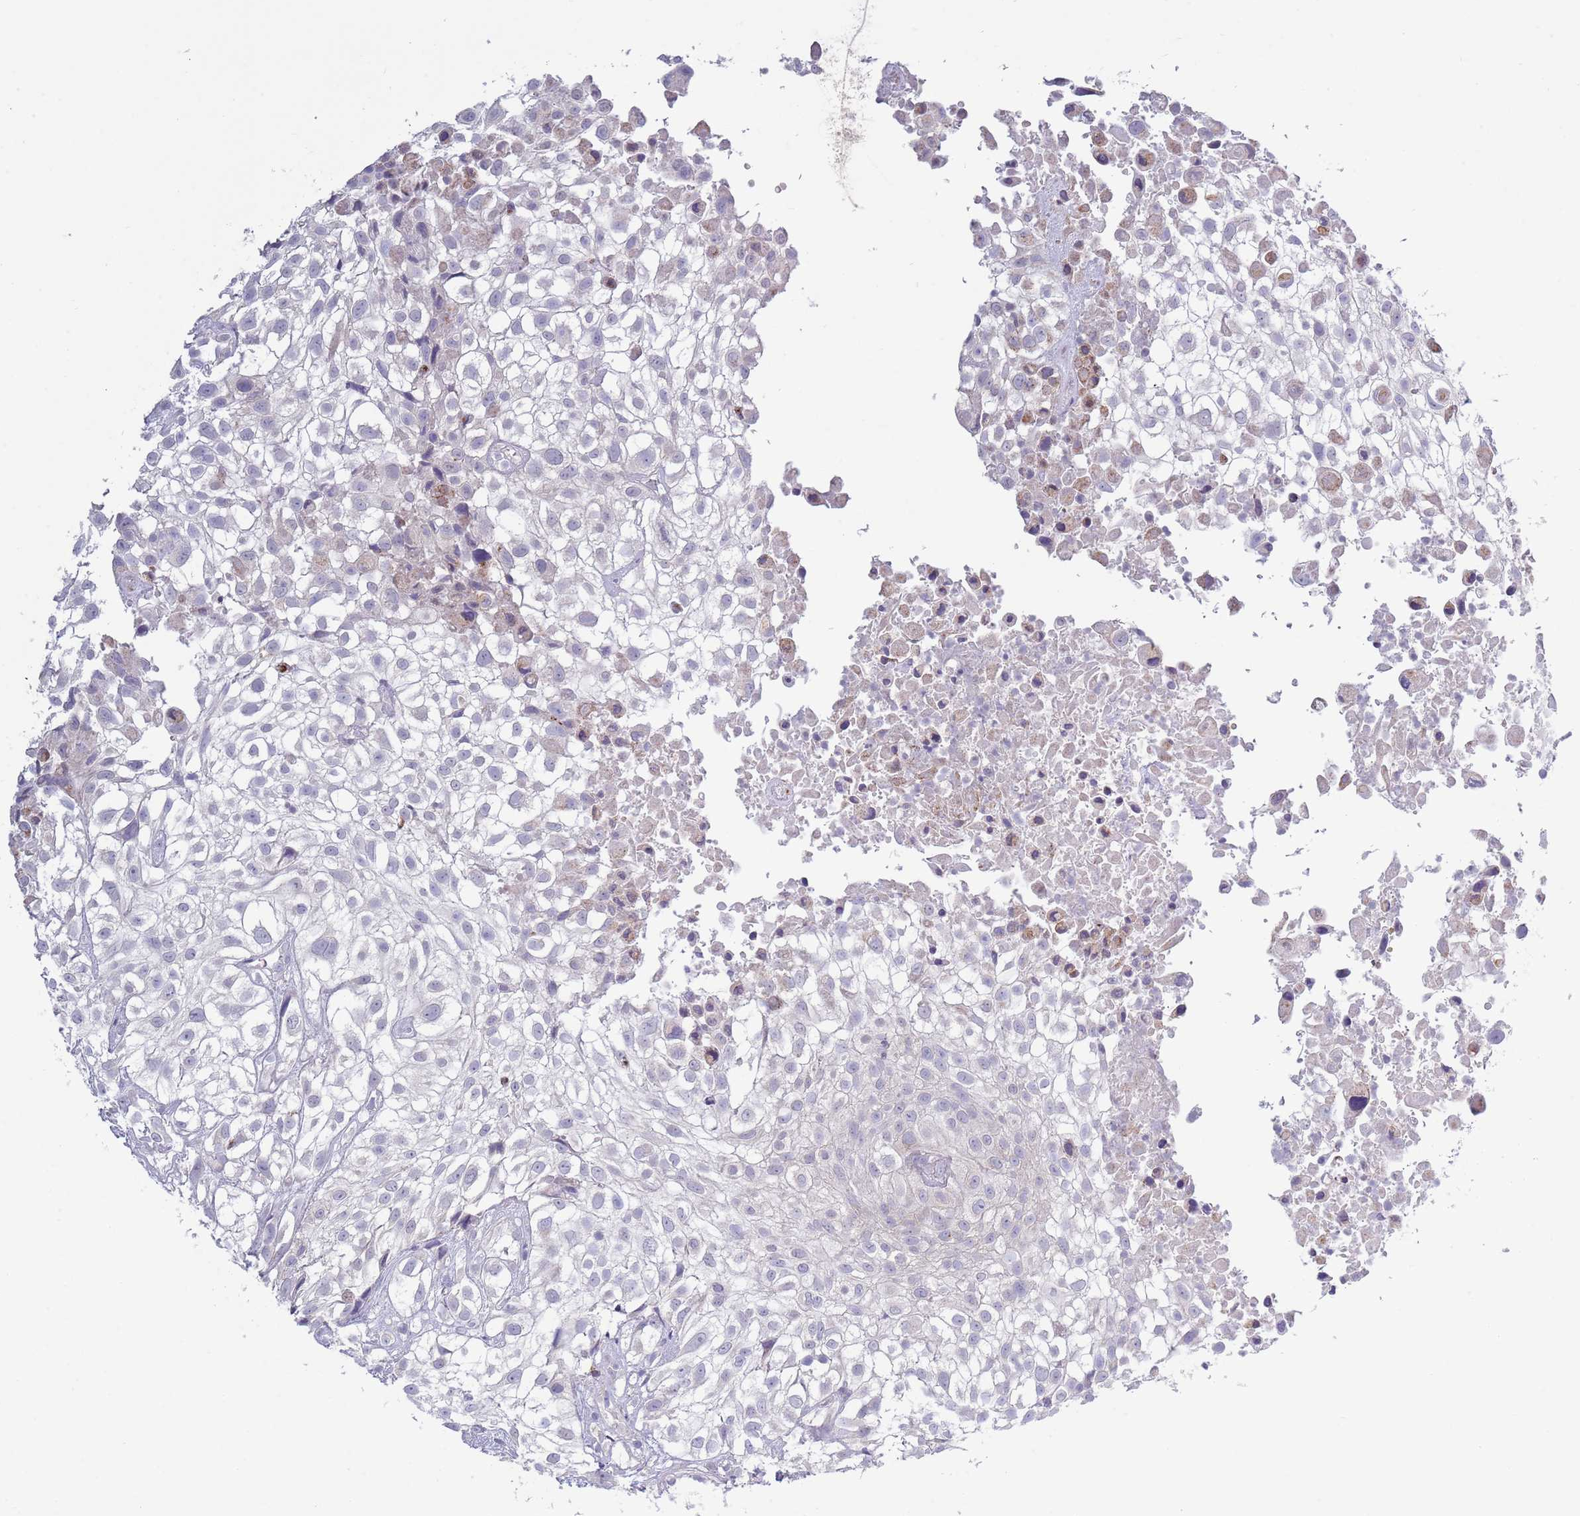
{"staining": {"intensity": "negative", "quantity": "none", "location": "none"}, "tissue": "urothelial cancer", "cell_type": "Tumor cells", "image_type": "cancer", "snomed": [{"axis": "morphology", "description": "Urothelial carcinoma, High grade"}, {"axis": "topography", "description": "Urinary bladder"}], "caption": "This image is of urothelial cancer stained with IHC to label a protein in brown with the nuclei are counter-stained blue. There is no staining in tumor cells.", "gene": "ACSBG1", "patient": {"sex": "male", "age": 56}}